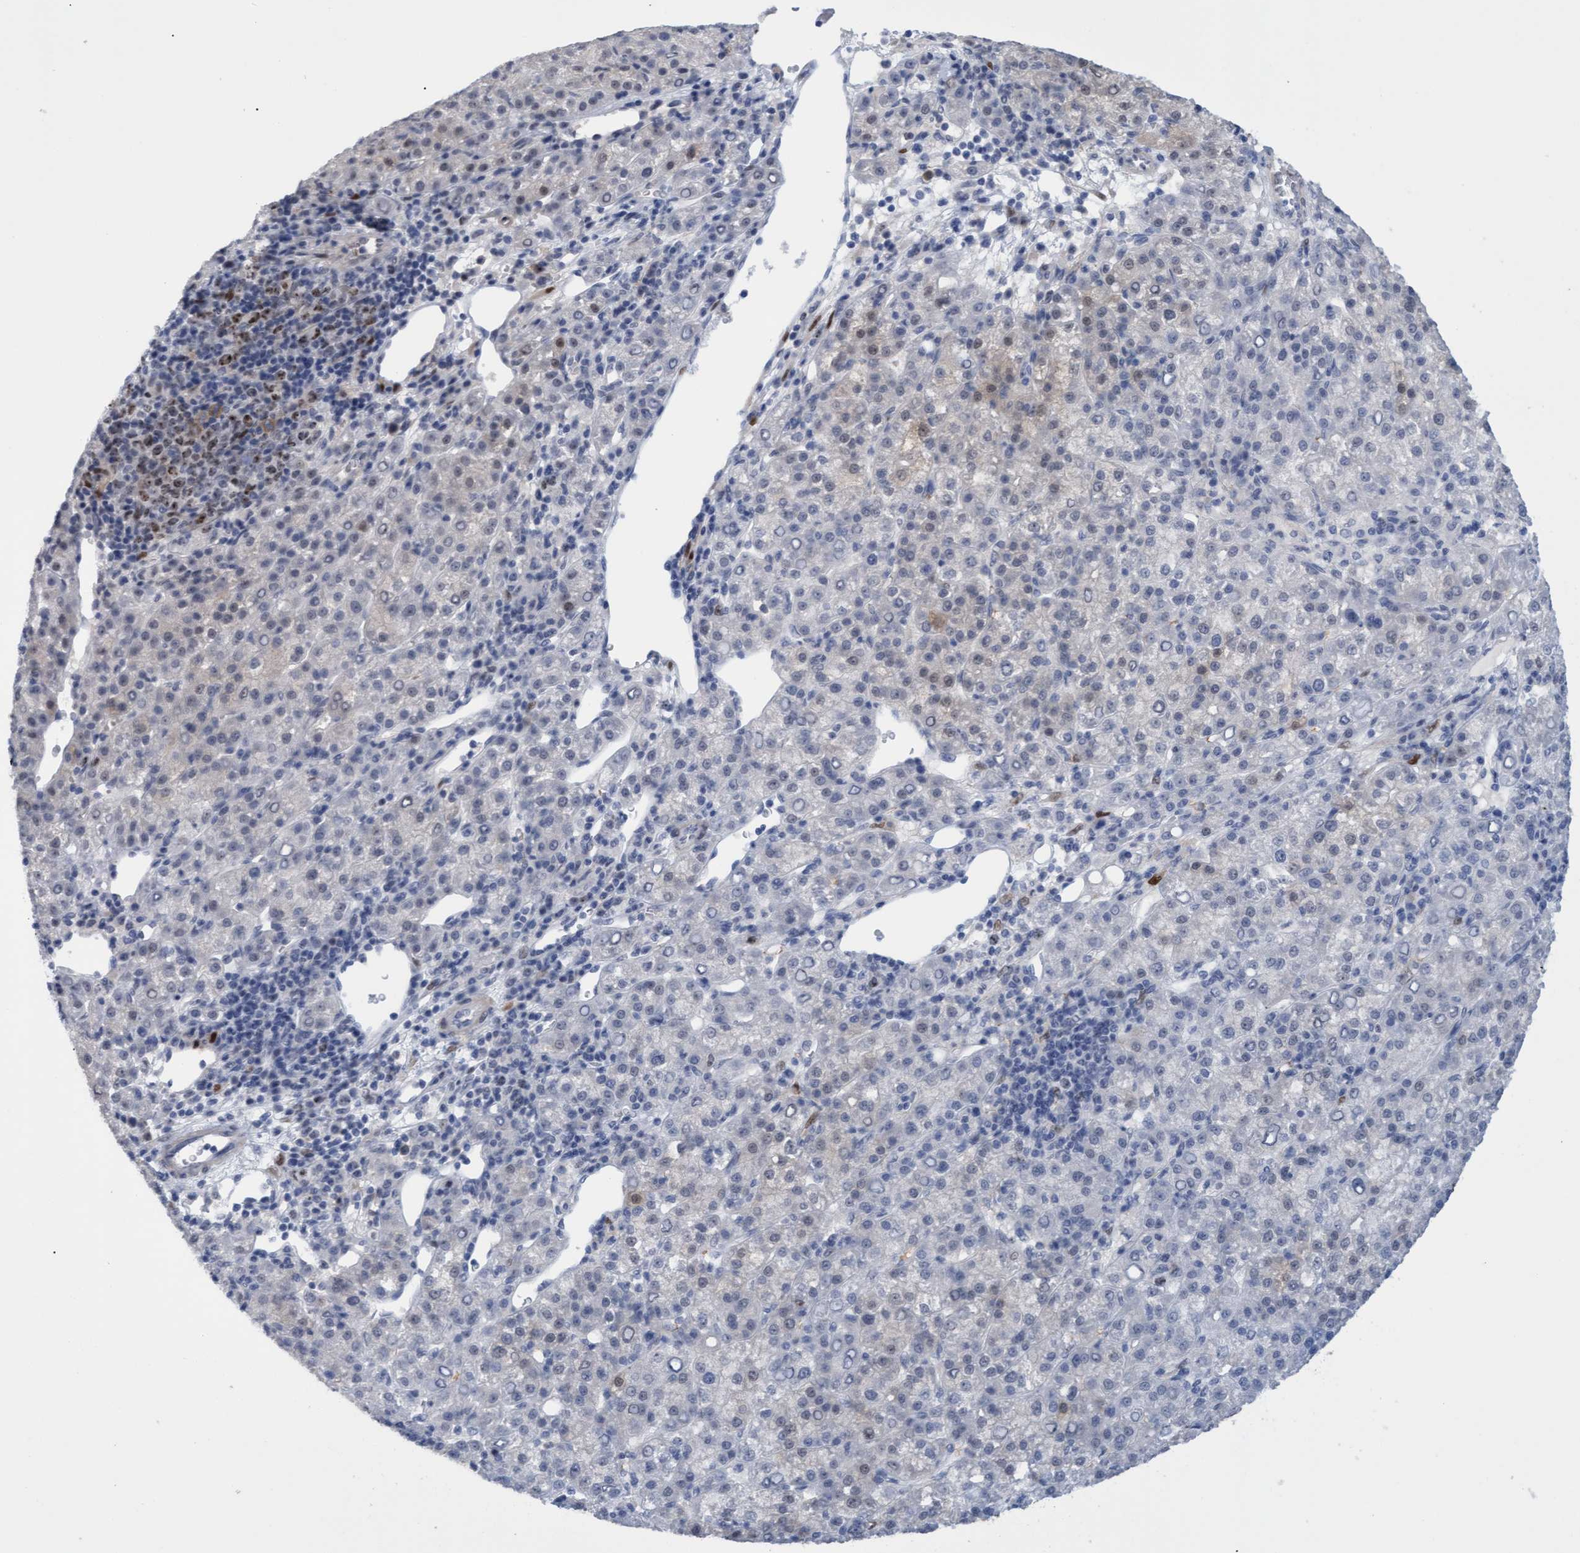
{"staining": {"intensity": "weak", "quantity": "<25%", "location": "nuclear"}, "tissue": "liver cancer", "cell_type": "Tumor cells", "image_type": "cancer", "snomed": [{"axis": "morphology", "description": "Carcinoma, Hepatocellular, NOS"}, {"axis": "topography", "description": "Liver"}], "caption": "The photomicrograph reveals no staining of tumor cells in hepatocellular carcinoma (liver).", "gene": "PINX1", "patient": {"sex": "female", "age": 58}}